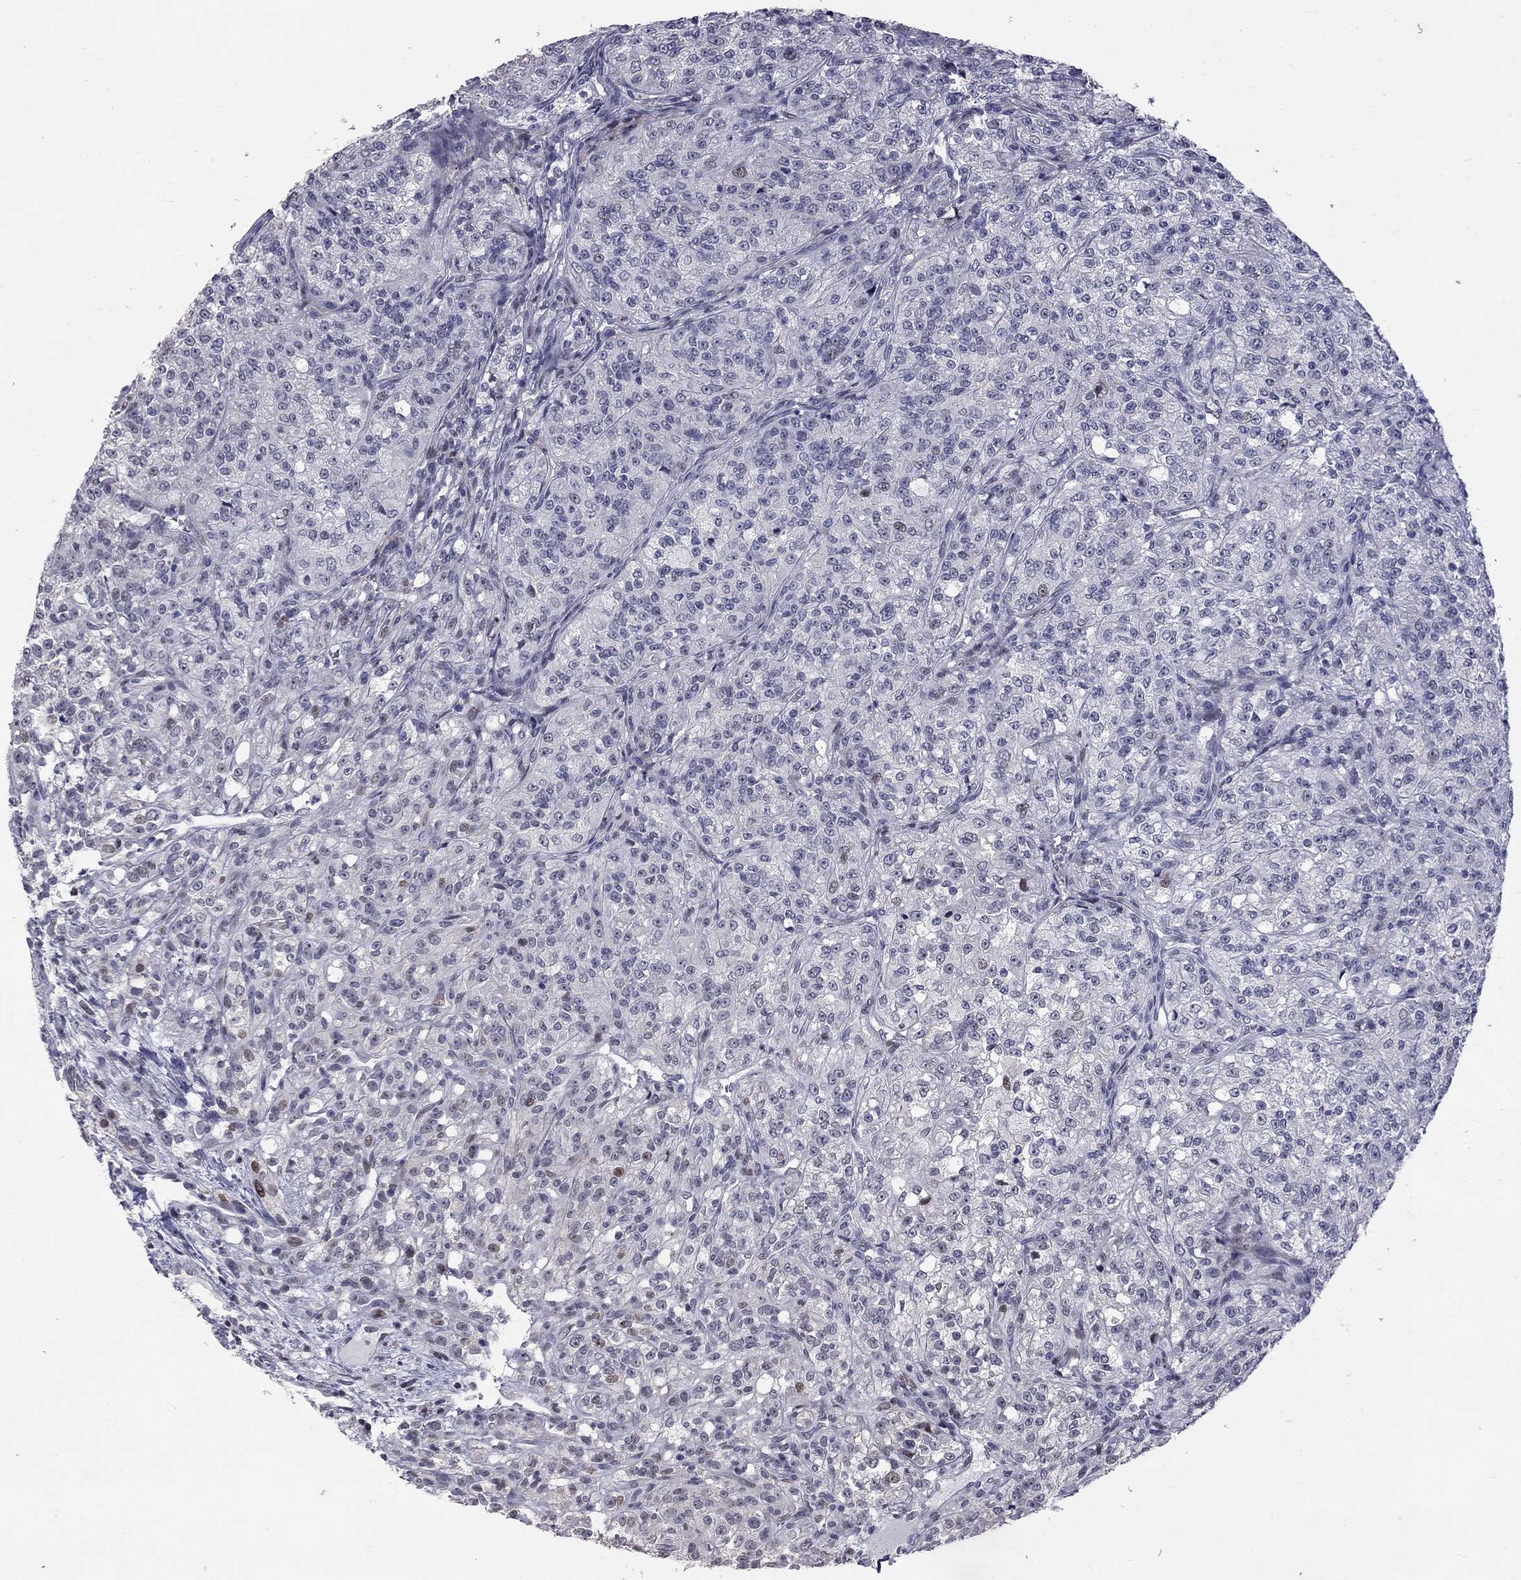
{"staining": {"intensity": "moderate", "quantity": "<25%", "location": "nuclear"}, "tissue": "renal cancer", "cell_type": "Tumor cells", "image_type": "cancer", "snomed": [{"axis": "morphology", "description": "Adenocarcinoma, NOS"}, {"axis": "topography", "description": "Kidney"}], "caption": "Tumor cells display low levels of moderate nuclear positivity in about <25% of cells in renal adenocarcinoma.", "gene": "ZNF154", "patient": {"sex": "female", "age": 63}}